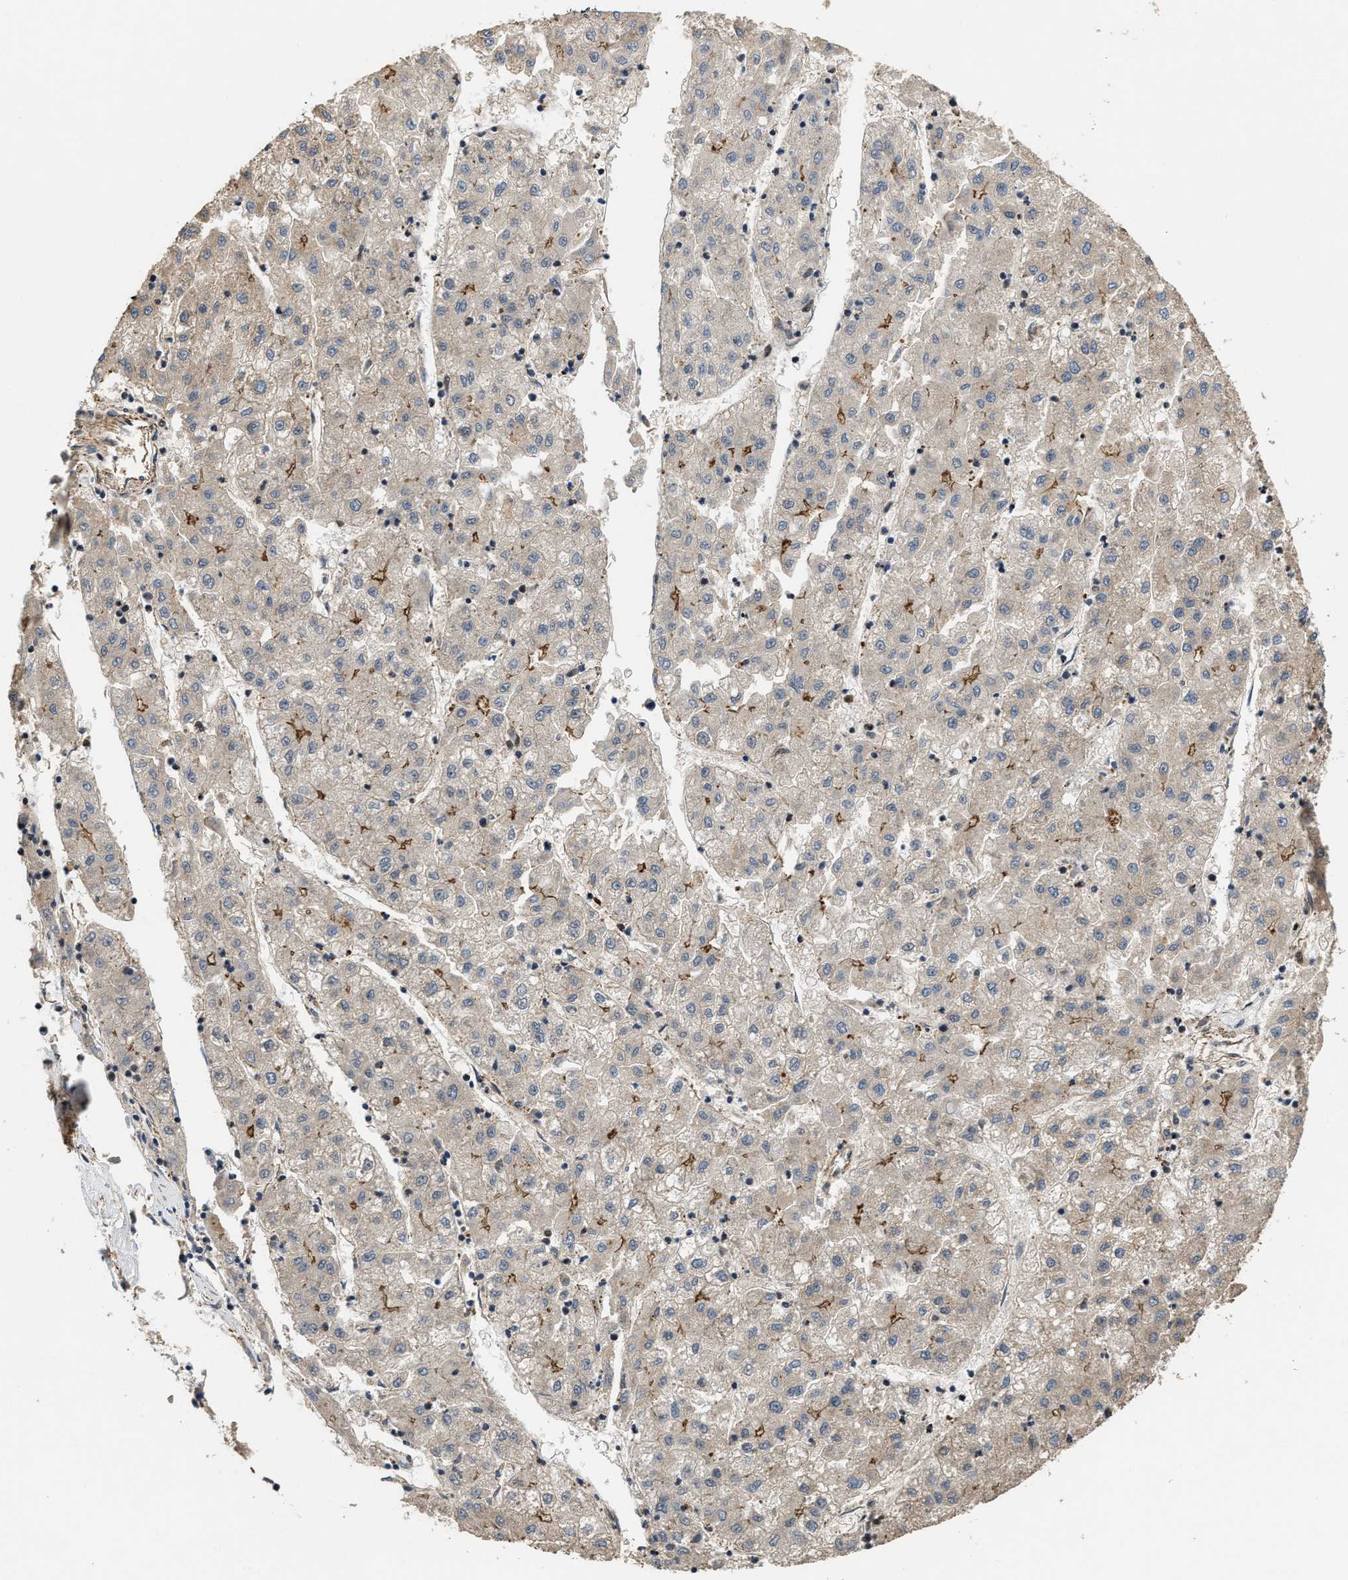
{"staining": {"intensity": "moderate", "quantity": "<25%", "location": "cytoplasmic/membranous"}, "tissue": "liver cancer", "cell_type": "Tumor cells", "image_type": "cancer", "snomed": [{"axis": "morphology", "description": "Carcinoma, Hepatocellular, NOS"}, {"axis": "topography", "description": "Liver"}], "caption": "Protein analysis of liver cancer (hepatocellular carcinoma) tissue demonstrates moderate cytoplasmic/membranous expression in approximately <25% of tumor cells.", "gene": "DPF2", "patient": {"sex": "male", "age": 72}}